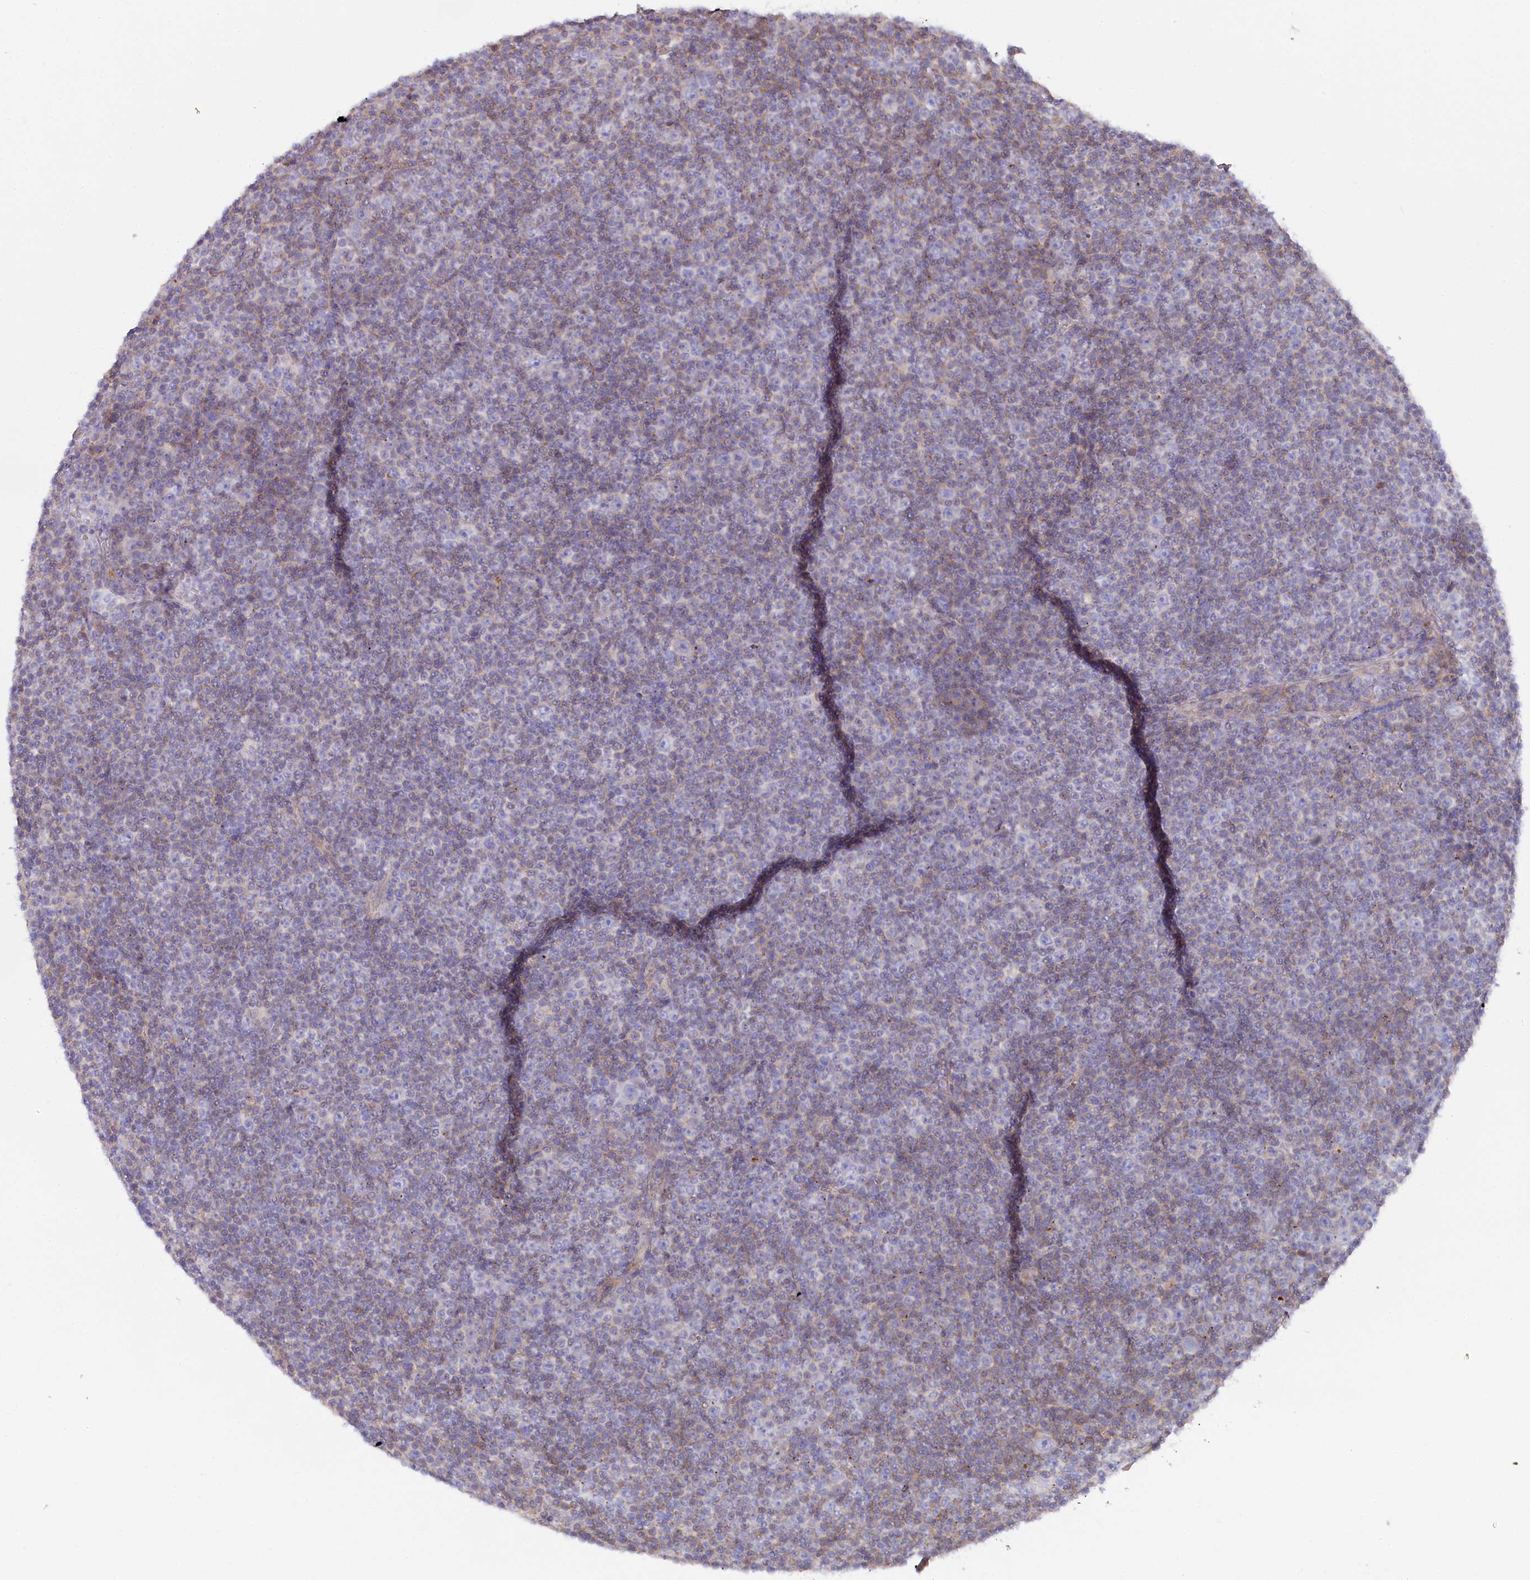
{"staining": {"intensity": "negative", "quantity": "none", "location": "none"}, "tissue": "lymphoma", "cell_type": "Tumor cells", "image_type": "cancer", "snomed": [{"axis": "morphology", "description": "Malignant lymphoma, non-Hodgkin's type, Low grade"}, {"axis": "topography", "description": "Lymph node"}], "caption": "High power microscopy photomicrograph of an IHC image of malignant lymphoma, non-Hodgkin's type (low-grade), revealing no significant positivity in tumor cells.", "gene": "POGLUT1", "patient": {"sex": "female", "age": 67}}